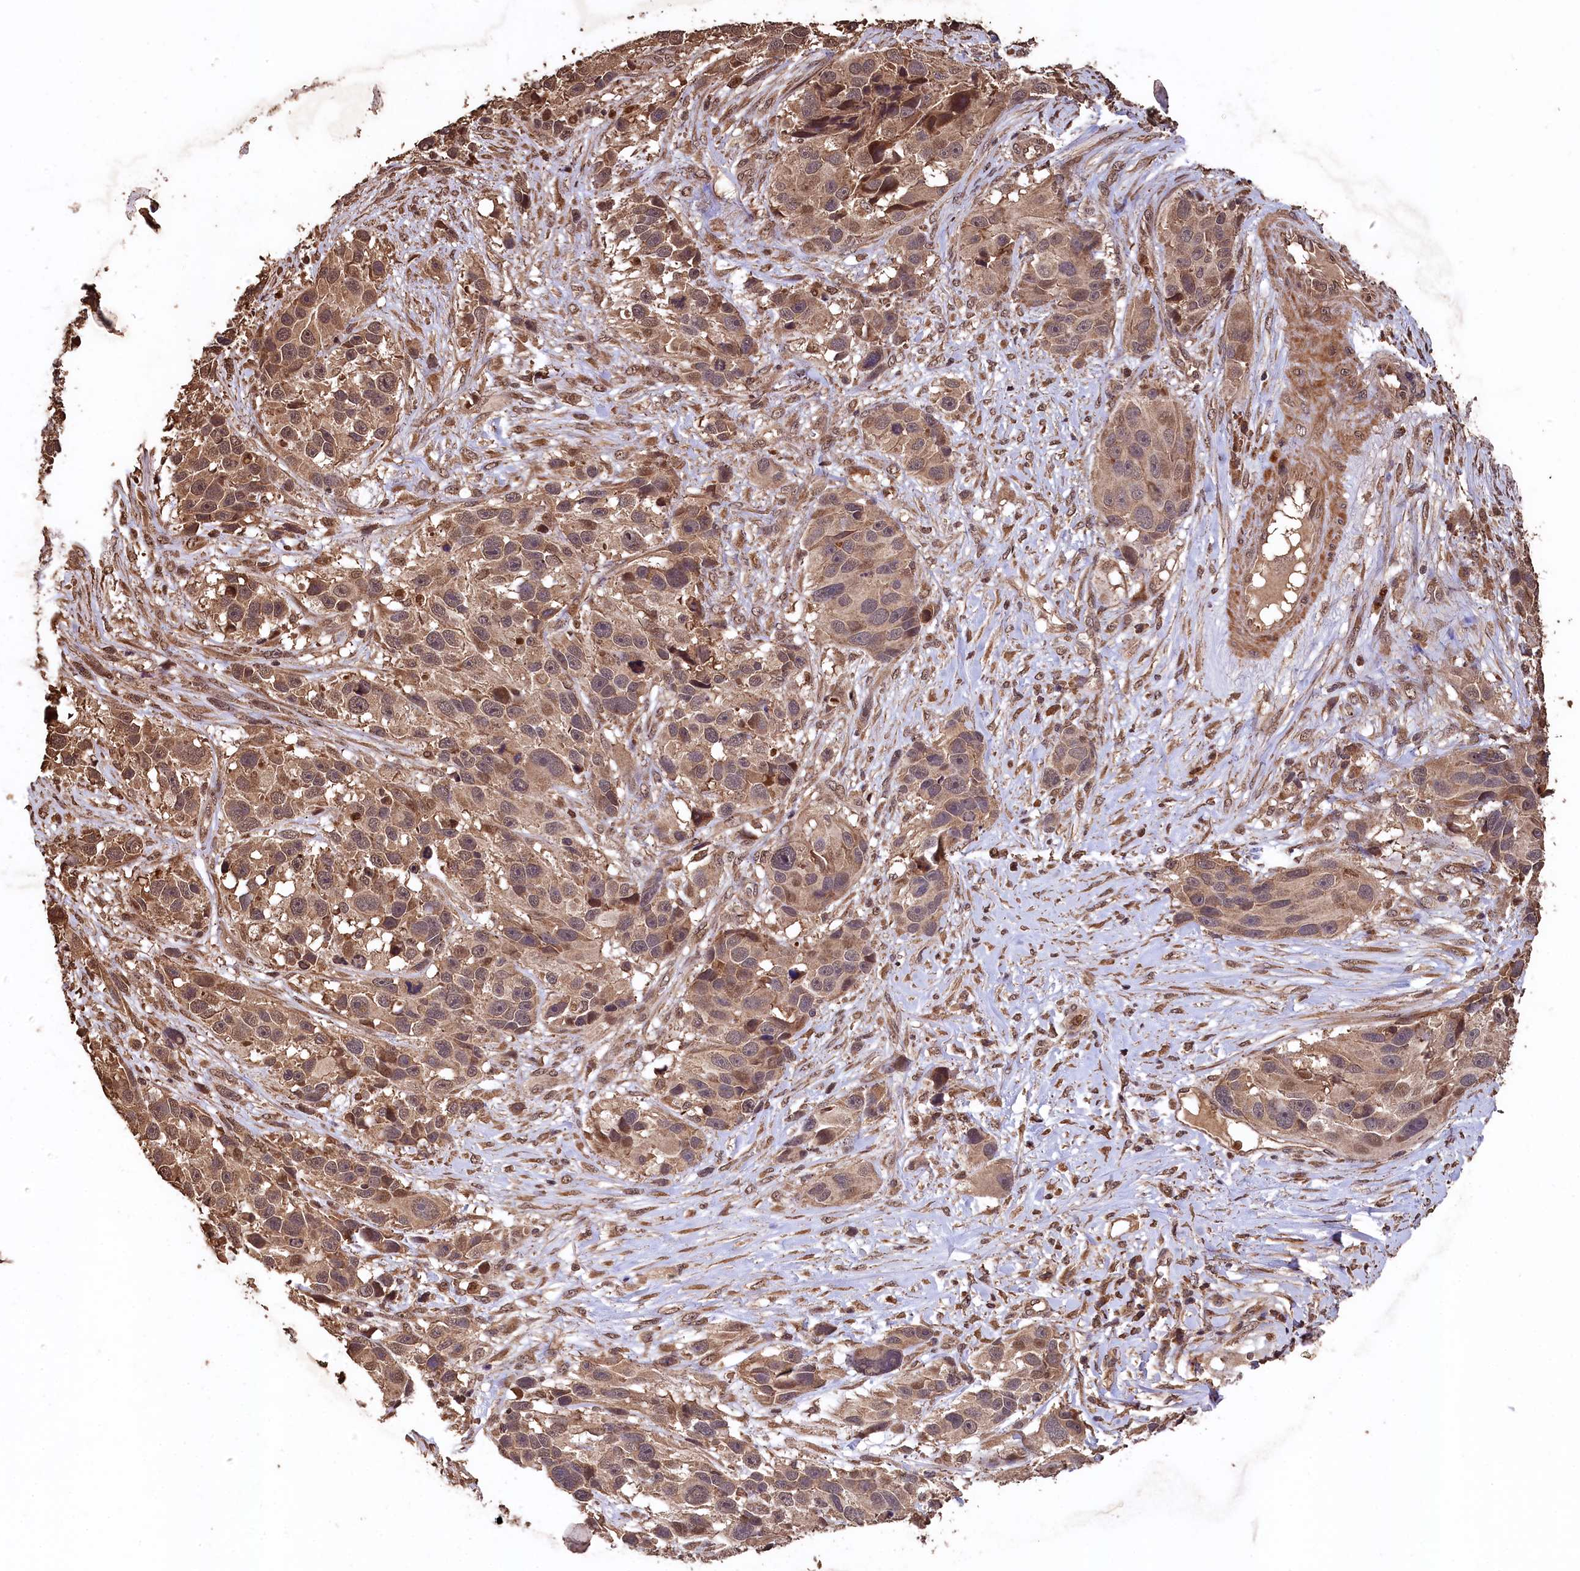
{"staining": {"intensity": "moderate", "quantity": ">75%", "location": "cytoplasmic/membranous,nuclear"}, "tissue": "melanoma", "cell_type": "Tumor cells", "image_type": "cancer", "snomed": [{"axis": "morphology", "description": "Malignant melanoma, NOS"}, {"axis": "topography", "description": "Skin"}], "caption": "This micrograph shows immunohistochemistry (IHC) staining of malignant melanoma, with medium moderate cytoplasmic/membranous and nuclear staining in approximately >75% of tumor cells.", "gene": "CEP57L1", "patient": {"sex": "male", "age": 84}}